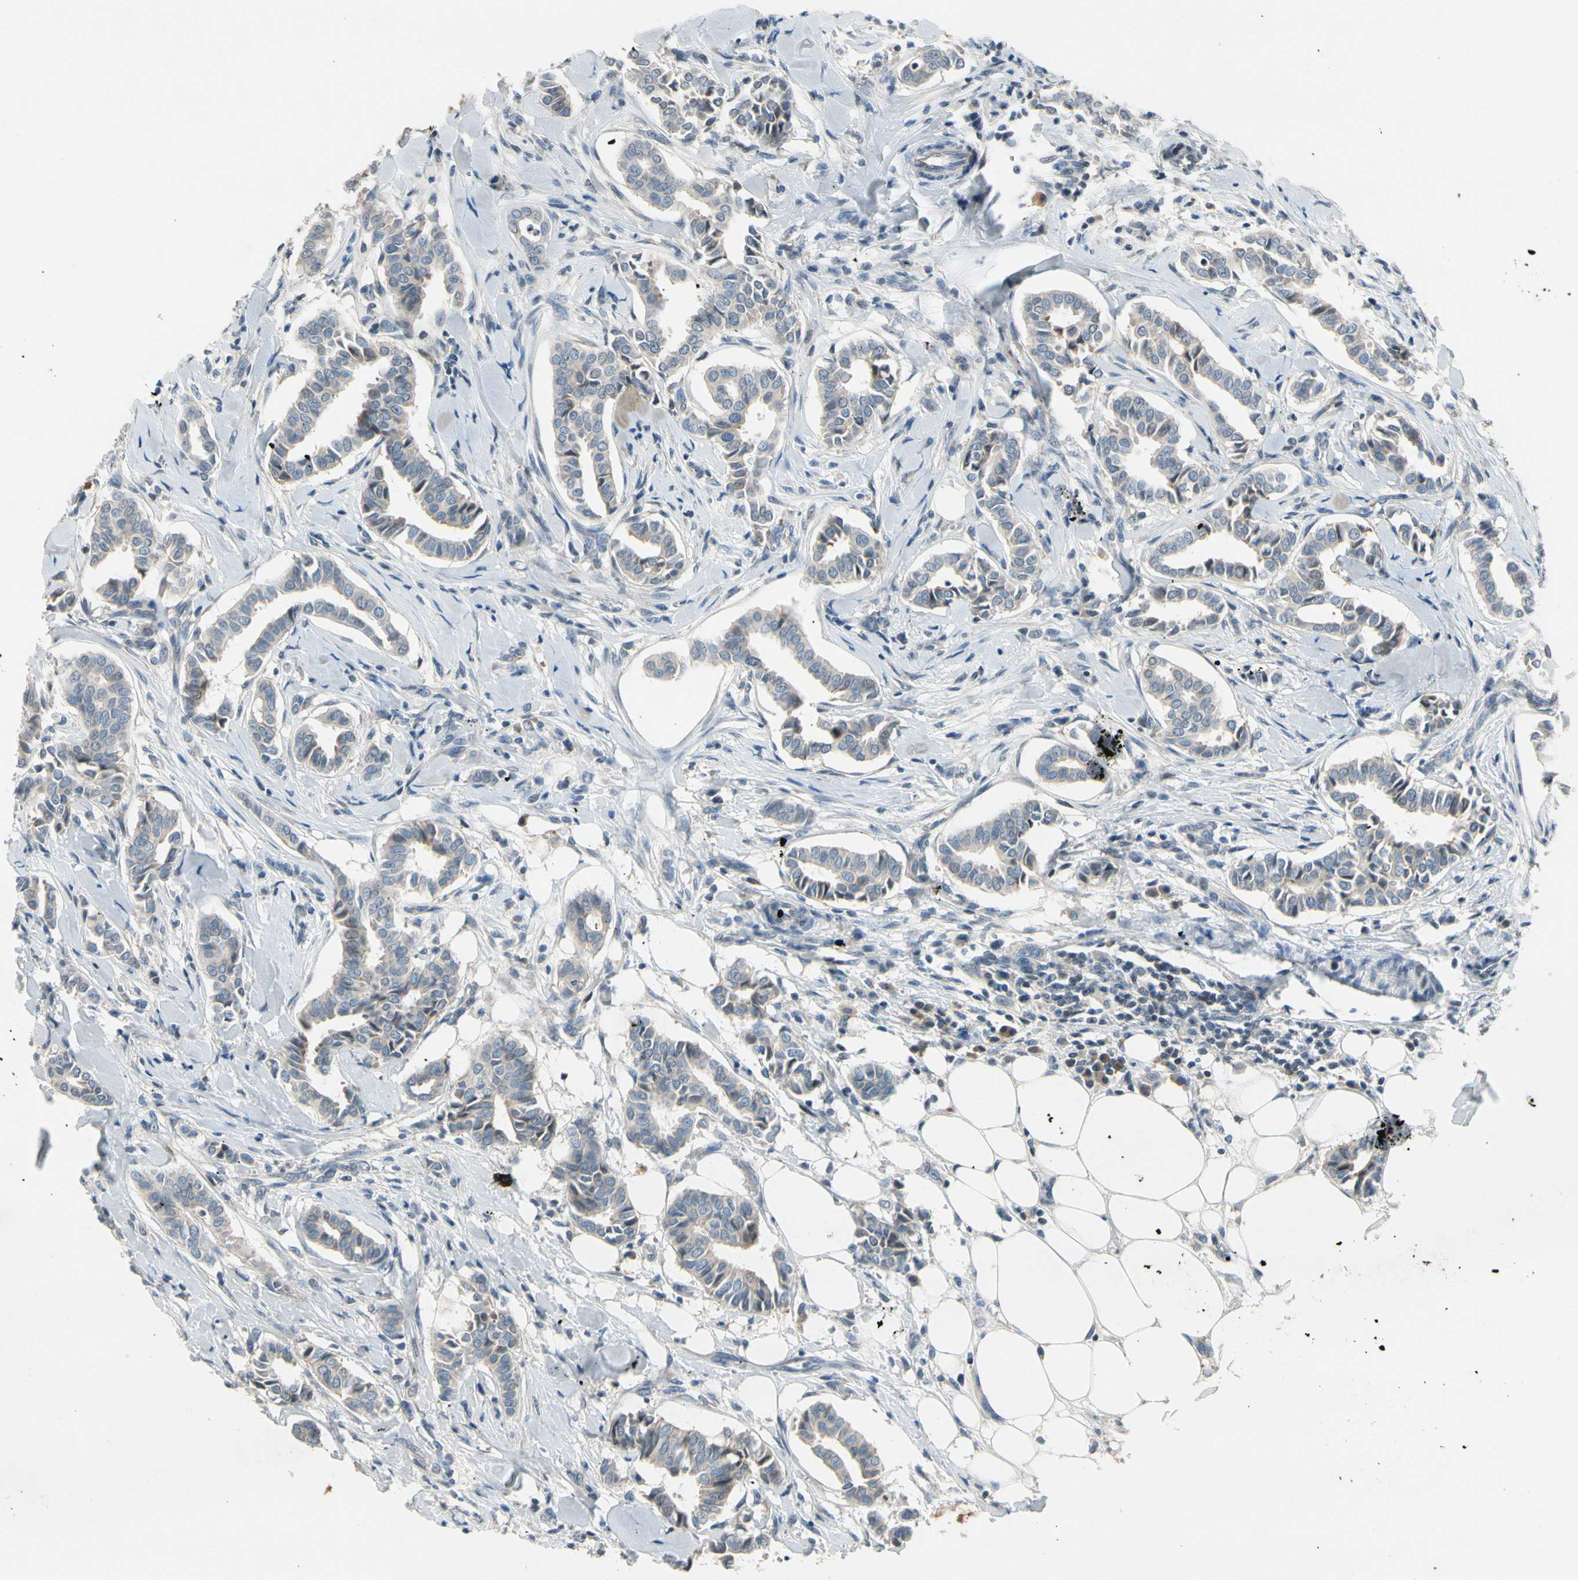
{"staining": {"intensity": "weak", "quantity": "25%-75%", "location": "cytoplasmic/membranous"}, "tissue": "head and neck cancer", "cell_type": "Tumor cells", "image_type": "cancer", "snomed": [{"axis": "morphology", "description": "Adenocarcinoma, NOS"}, {"axis": "topography", "description": "Salivary gland"}, {"axis": "topography", "description": "Head-Neck"}], "caption": "This is a histology image of IHC staining of head and neck cancer (adenocarcinoma), which shows weak expression in the cytoplasmic/membranous of tumor cells.", "gene": "PIP5K1B", "patient": {"sex": "female", "age": 59}}